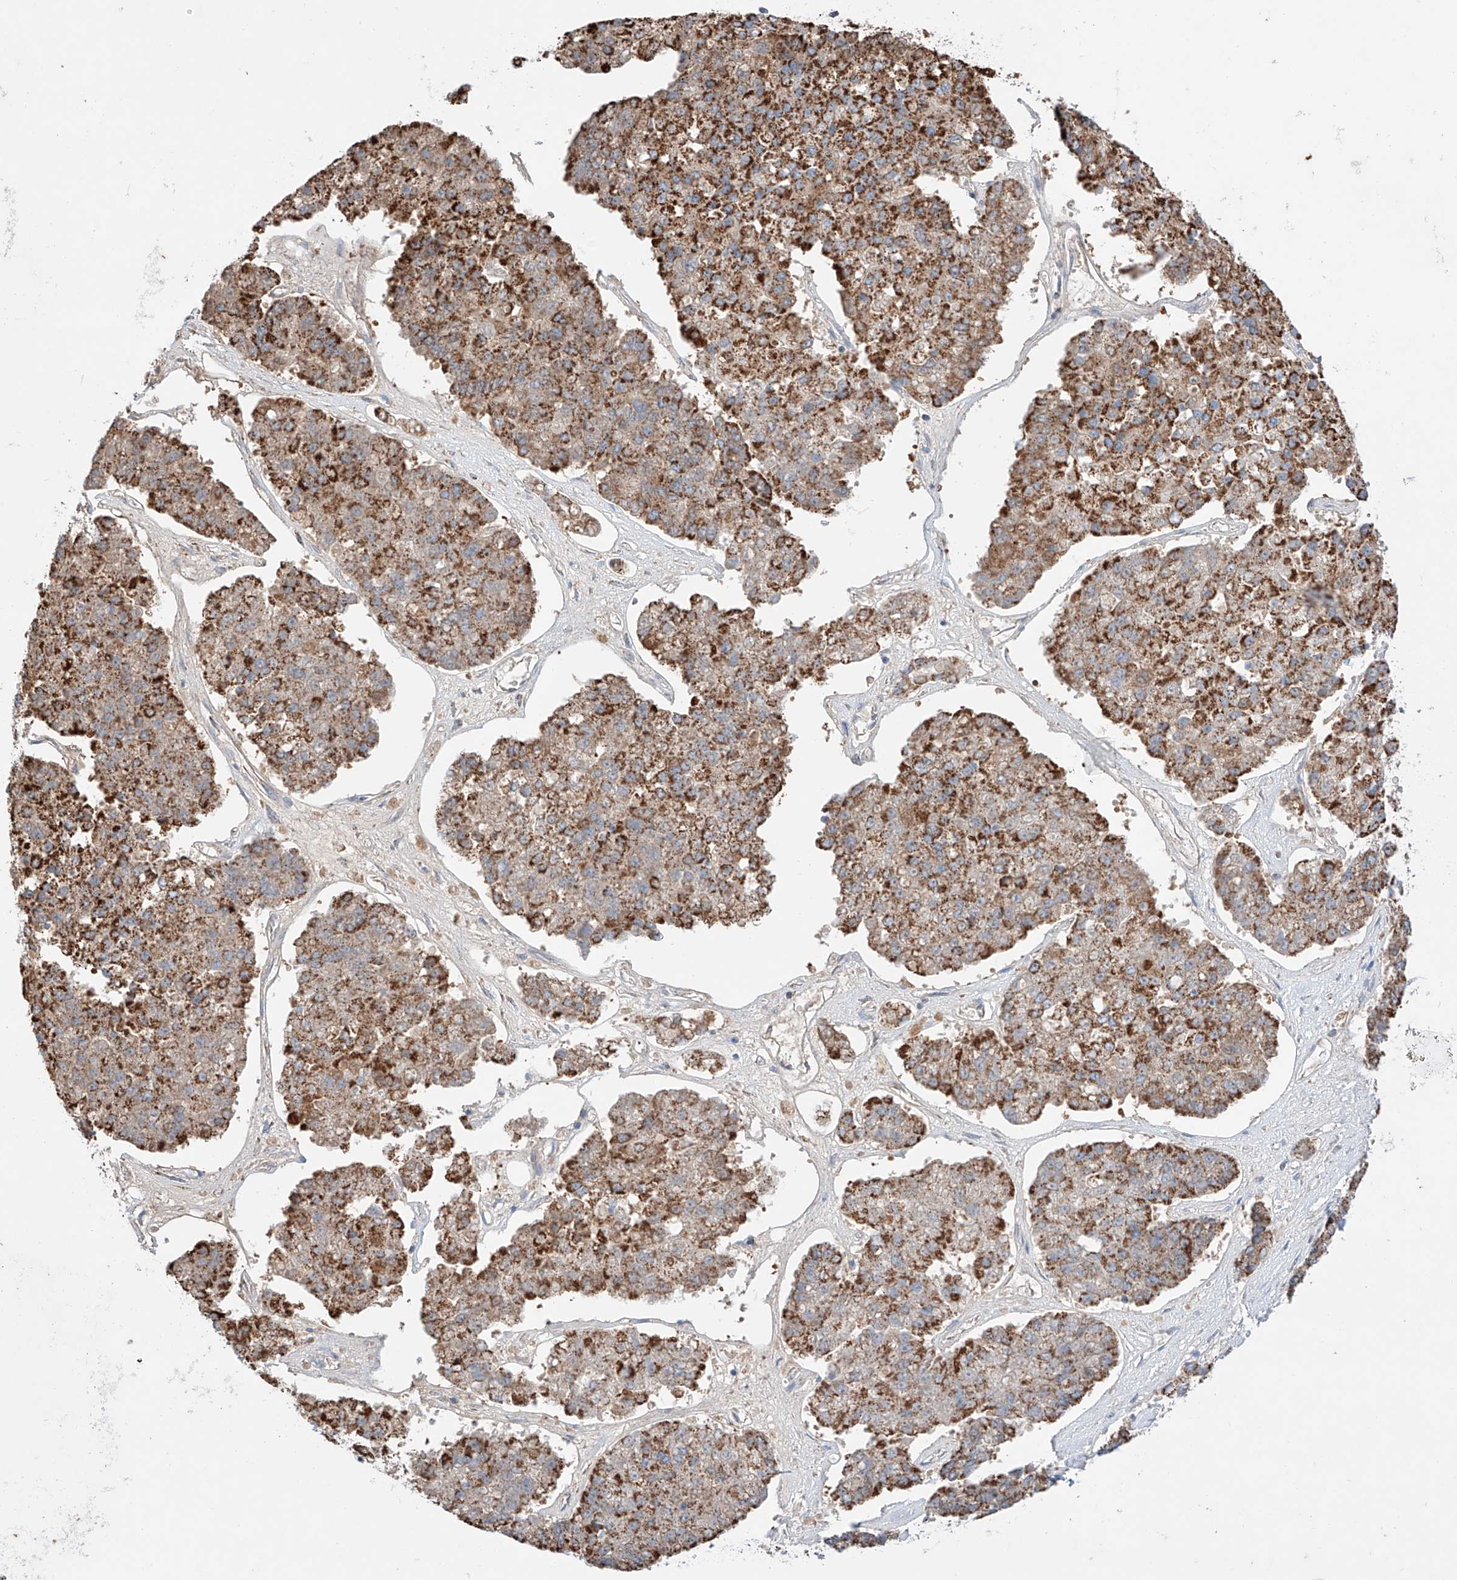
{"staining": {"intensity": "strong", "quantity": ">75%", "location": "cytoplasmic/membranous"}, "tissue": "pancreatic cancer", "cell_type": "Tumor cells", "image_type": "cancer", "snomed": [{"axis": "morphology", "description": "Adenocarcinoma, NOS"}, {"axis": "topography", "description": "Pancreas"}], "caption": "Approximately >75% of tumor cells in human pancreatic adenocarcinoma display strong cytoplasmic/membranous protein expression as visualized by brown immunohistochemical staining.", "gene": "KTI12", "patient": {"sex": "male", "age": 50}}